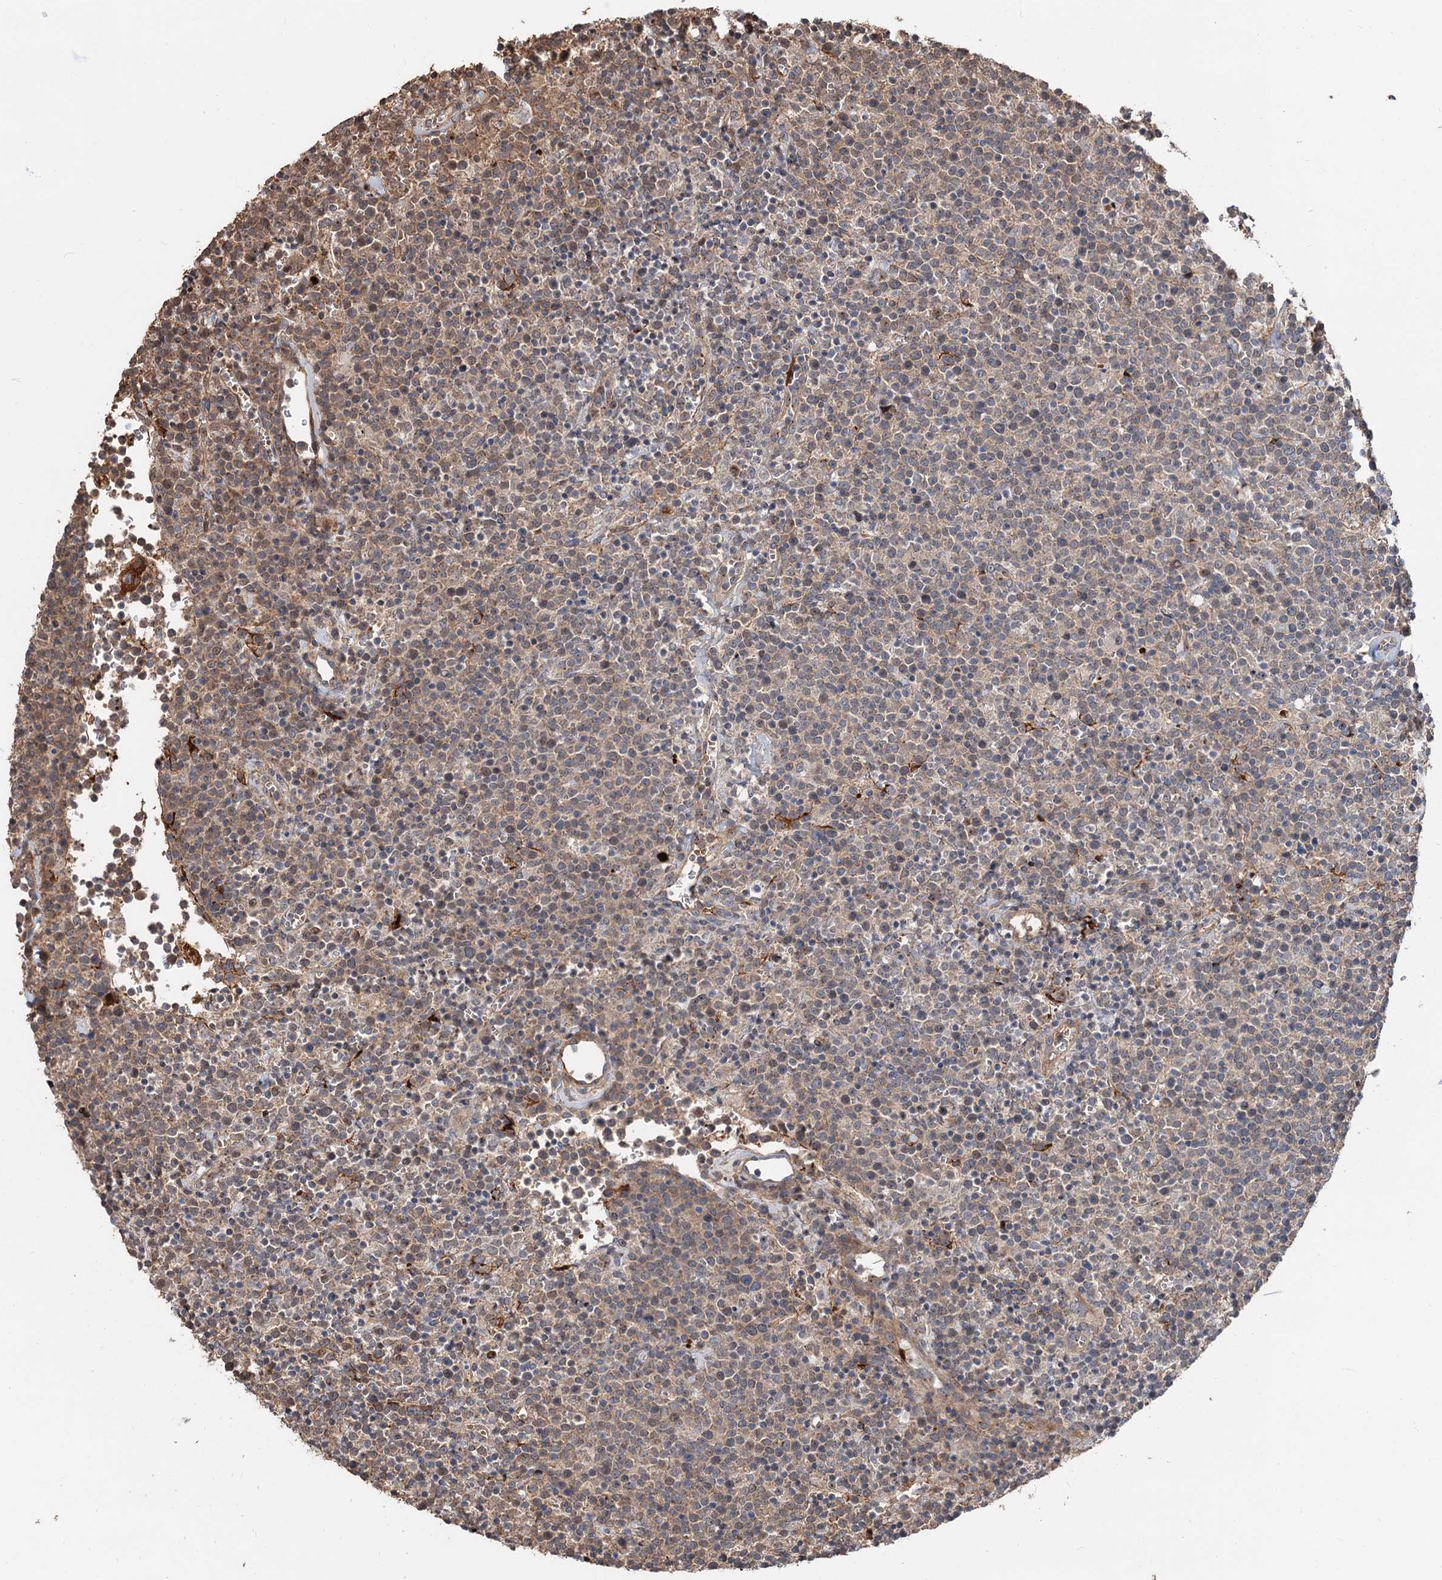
{"staining": {"intensity": "weak", "quantity": "25%-75%", "location": "cytoplasmic/membranous"}, "tissue": "lymphoma", "cell_type": "Tumor cells", "image_type": "cancer", "snomed": [{"axis": "morphology", "description": "Malignant lymphoma, non-Hodgkin's type, High grade"}, {"axis": "topography", "description": "Lymph node"}], "caption": "Immunohistochemical staining of human lymphoma exhibits low levels of weak cytoplasmic/membranous protein expression in approximately 25%-75% of tumor cells. The protein of interest is shown in brown color, while the nuclei are stained blue.", "gene": "DEXI", "patient": {"sex": "male", "age": 61}}